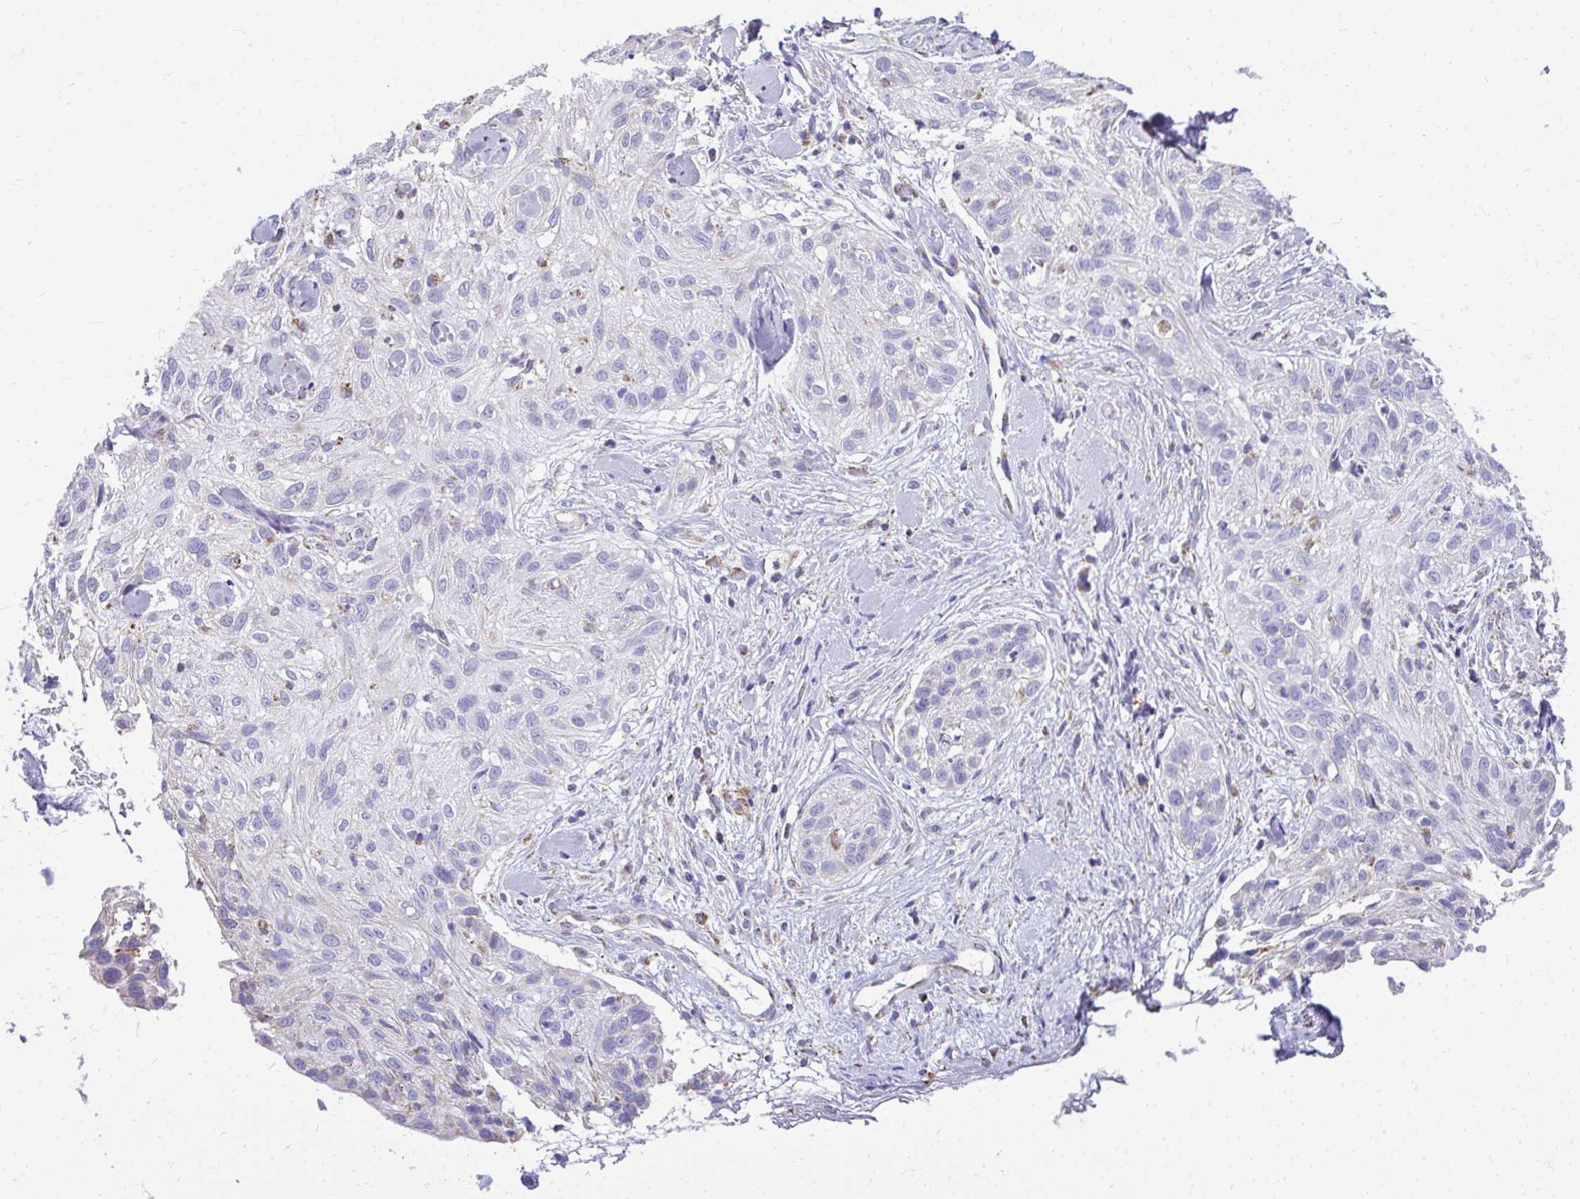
{"staining": {"intensity": "negative", "quantity": "none", "location": "none"}, "tissue": "skin cancer", "cell_type": "Tumor cells", "image_type": "cancer", "snomed": [{"axis": "morphology", "description": "Squamous cell carcinoma, NOS"}, {"axis": "topography", "description": "Skin"}], "caption": "This is a photomicrograph of immunohistochemistry (IHC) staining of skin cancer, which shows no staining in tumor cells.", "gene": "MPZL2", "patient": {"sex": "male", "age": 82}}